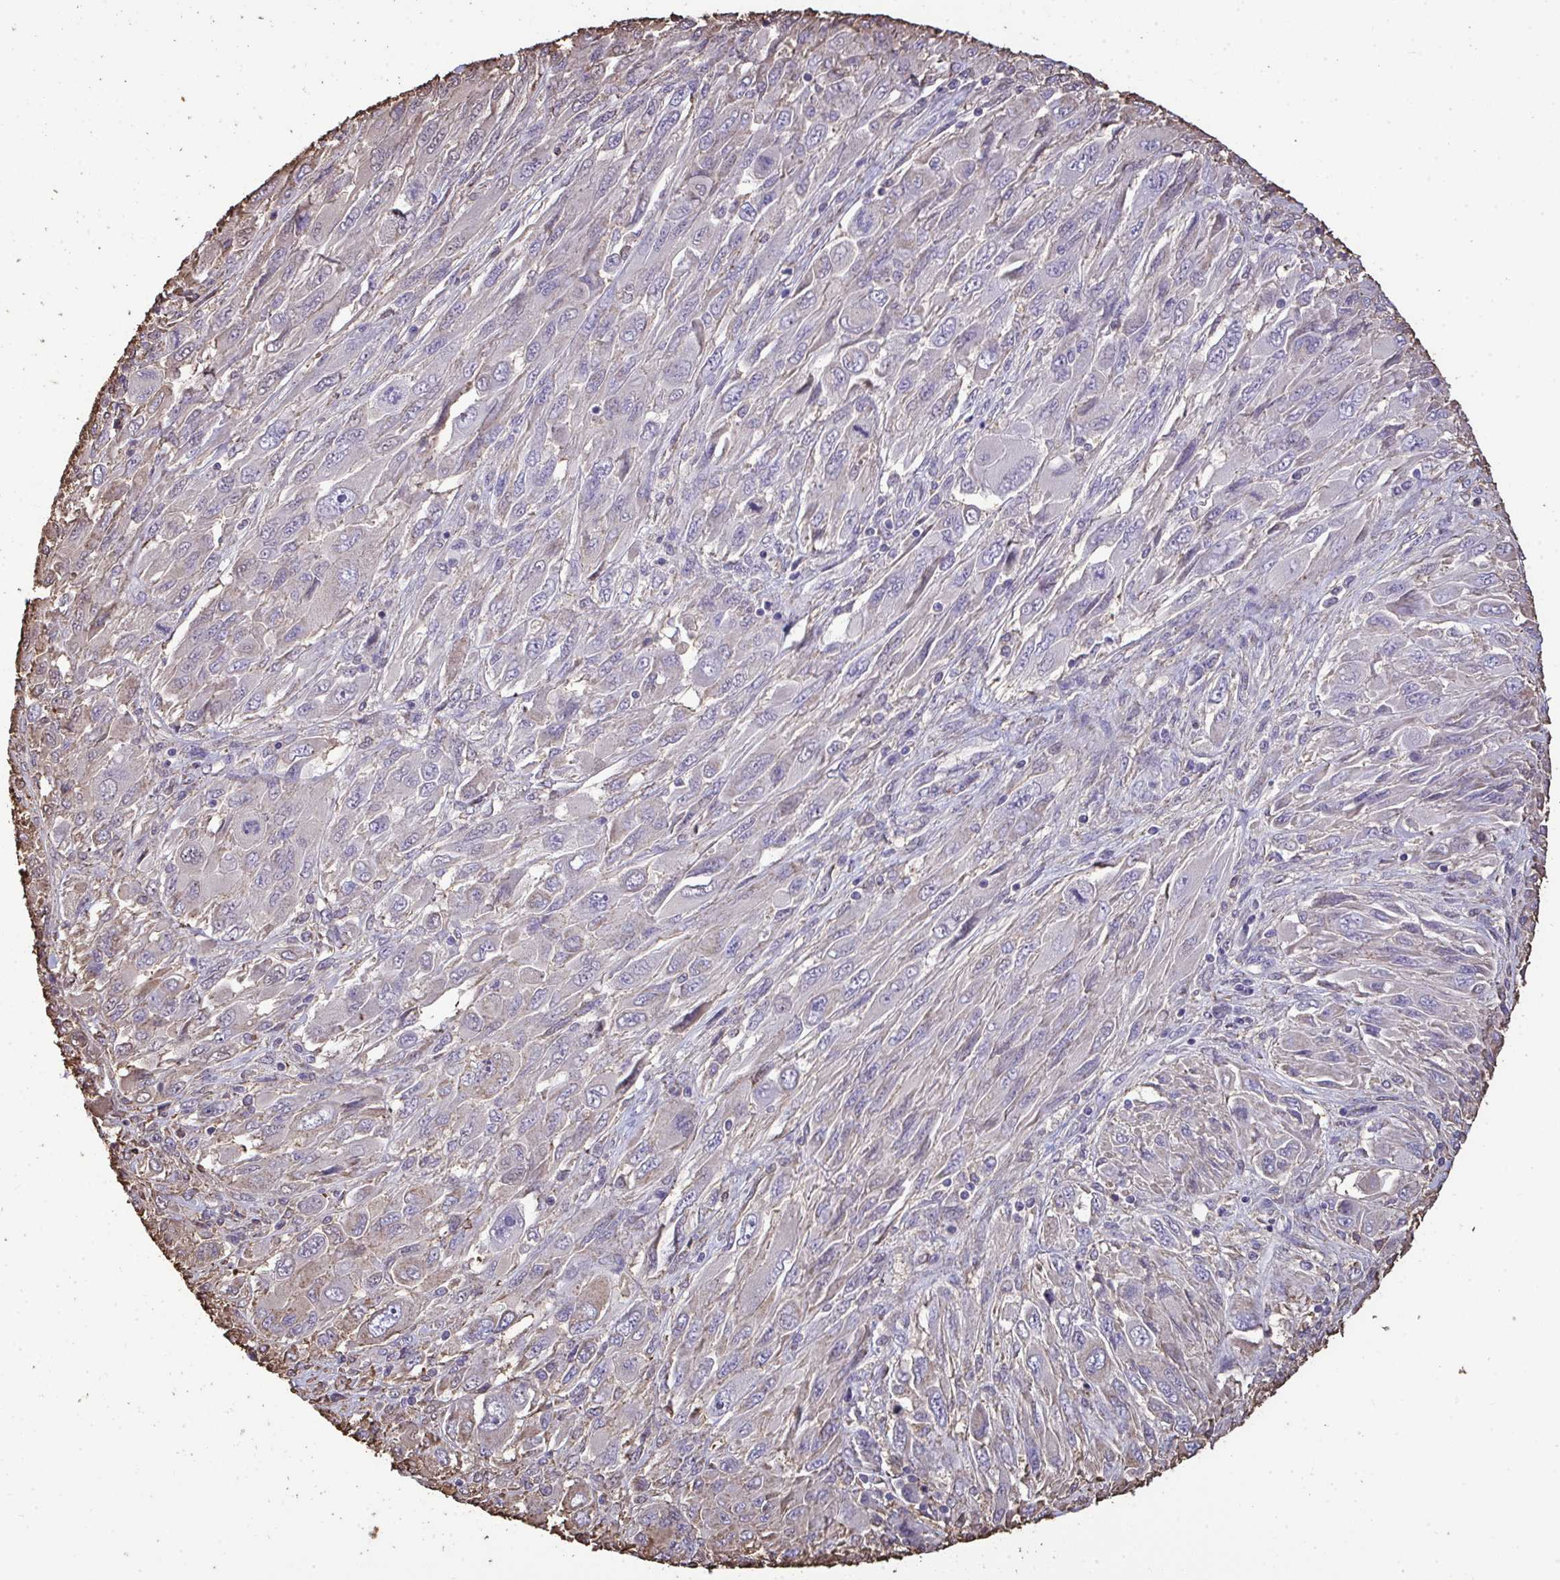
{"staining": {"intensity": "negative", "quantity": "none", "location": "none"}, "tissue": "melanoma", "cell_type": "Tumor cells", "image_type": "cancer", "snomed": [{"axis": "morphology", "description": "Malignant melanoma, NOS"}, {"axis": "topography", "description": "Skin"}], "caption": "Malignant melanoma stained for a protein using immunohistochemistry (IHC) demonstrates no staining tumor cells.", "gene": "ANXA5", "patient": {"sex": "female", "age": 91}}